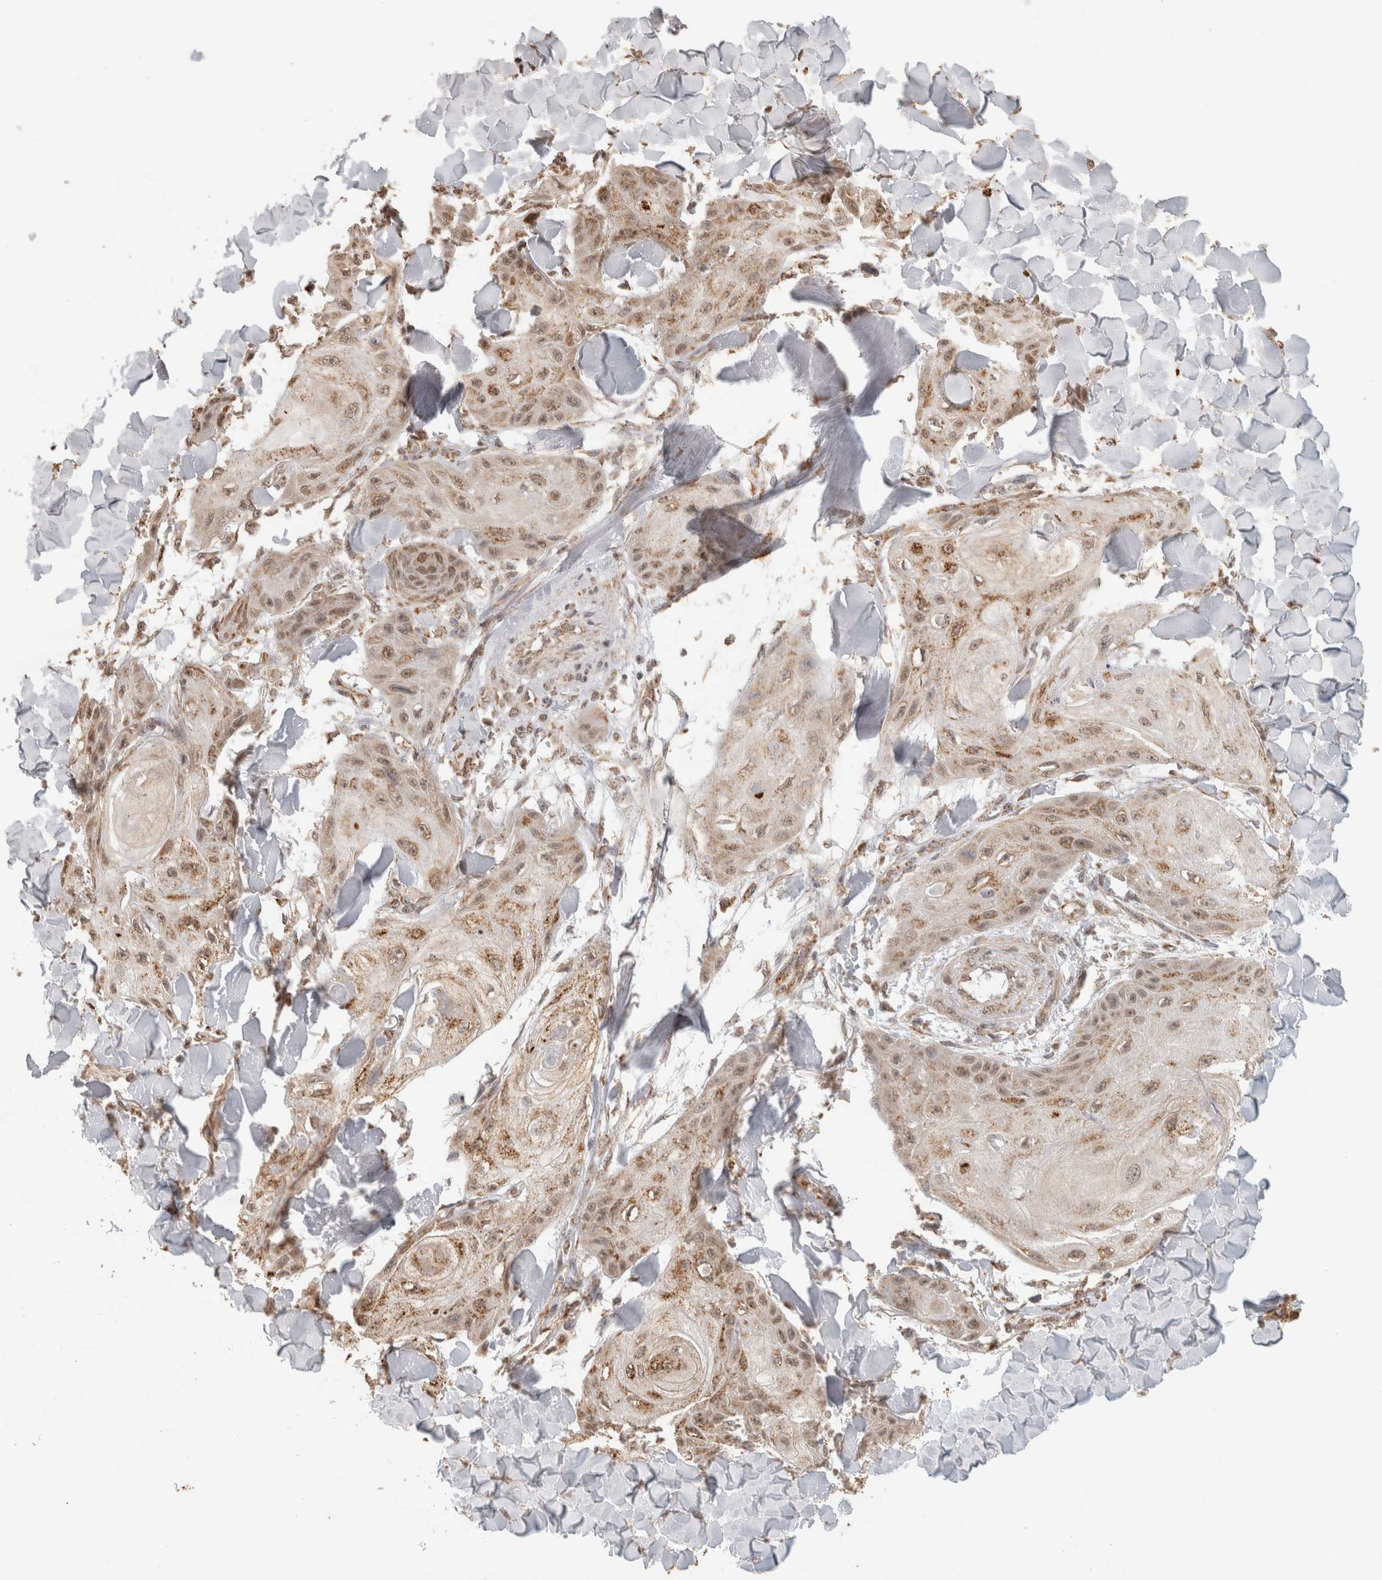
{"staining": {"intensity": "weak", "quantity": ">75%", "location": "cytoplasmic/membranous,nuclear"}, "tissue": "skin cancer", "cell_type": "Tumor cells", "image_type": "cancer", "snomed": [{"axis": "morphology", "description": "Squamous cell carcinoma, NOS"}, {"axis": "topography", "description": "Skin"}], "caption": "IHC of human skin cancer reveals low levels of weak cytoplasmic/membranous and nuclear expression in about >75% of tumor cells. The protein is stained brown, and the nuclei are stained in blue (DAB IHC with brightfield microscopy, high magnification).", "gene": "BNIP3L", "patient": {"sex": "male", "age": 74}}